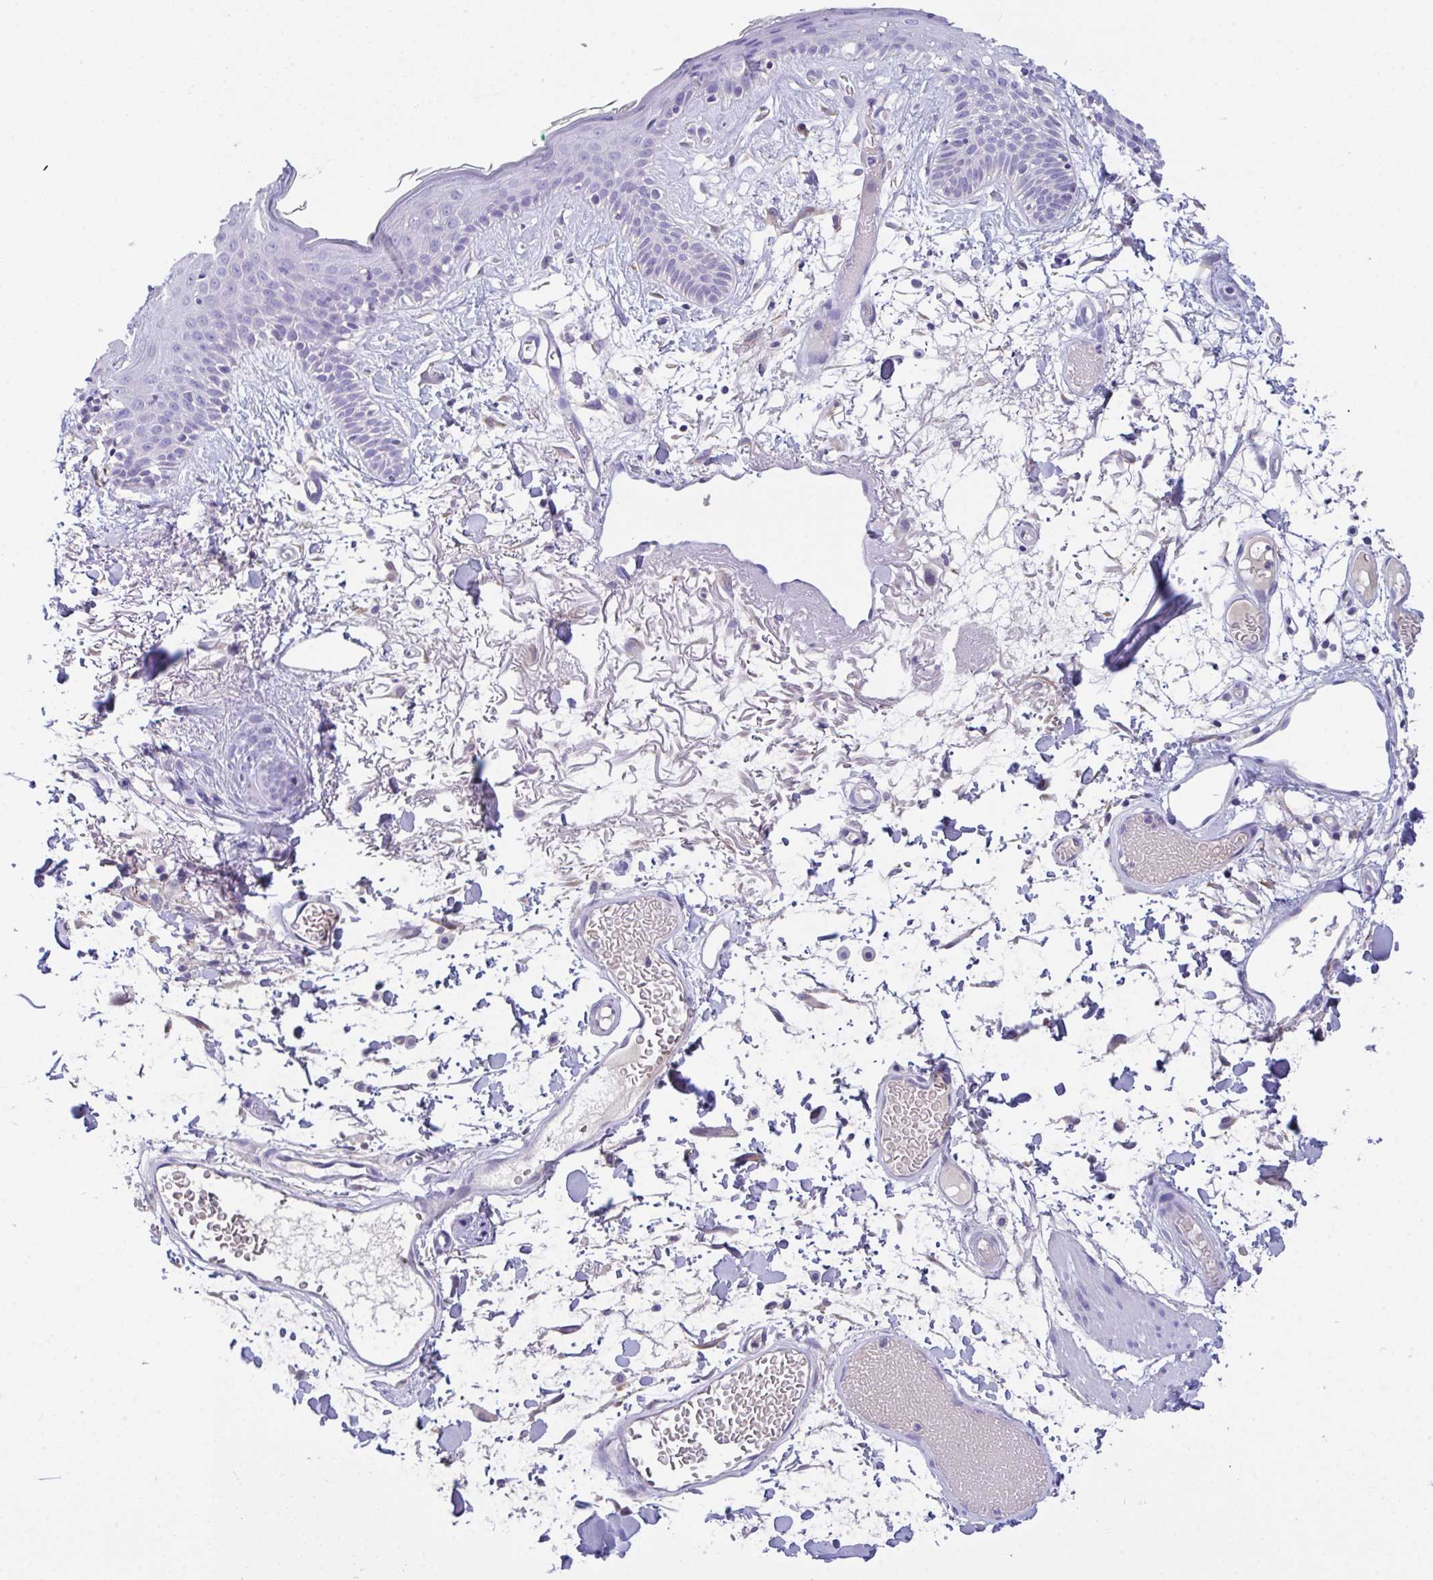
{"staining": {"intensity": "negative", "quantity": "none", "location": "none"}, "tissue": "skin", "cell_type": "Fibroblasts", "image_type": "normal", "snomed": [{"axis": "morphology", "description": "Normal tissue, NOS"}, {"axis": "topography", "description": "Skin"}], "caption": "This is a photomicrograph of IHC staining of benign skin, which shows no staining in fibroblasts. The staining is performed using DAB (3,3'-diaminobenzidine) brown chromogen with nuclei counter-stained in using hematoxylin.", "gene": "CA10", "patient": {"sex": "male", "age": 79}}